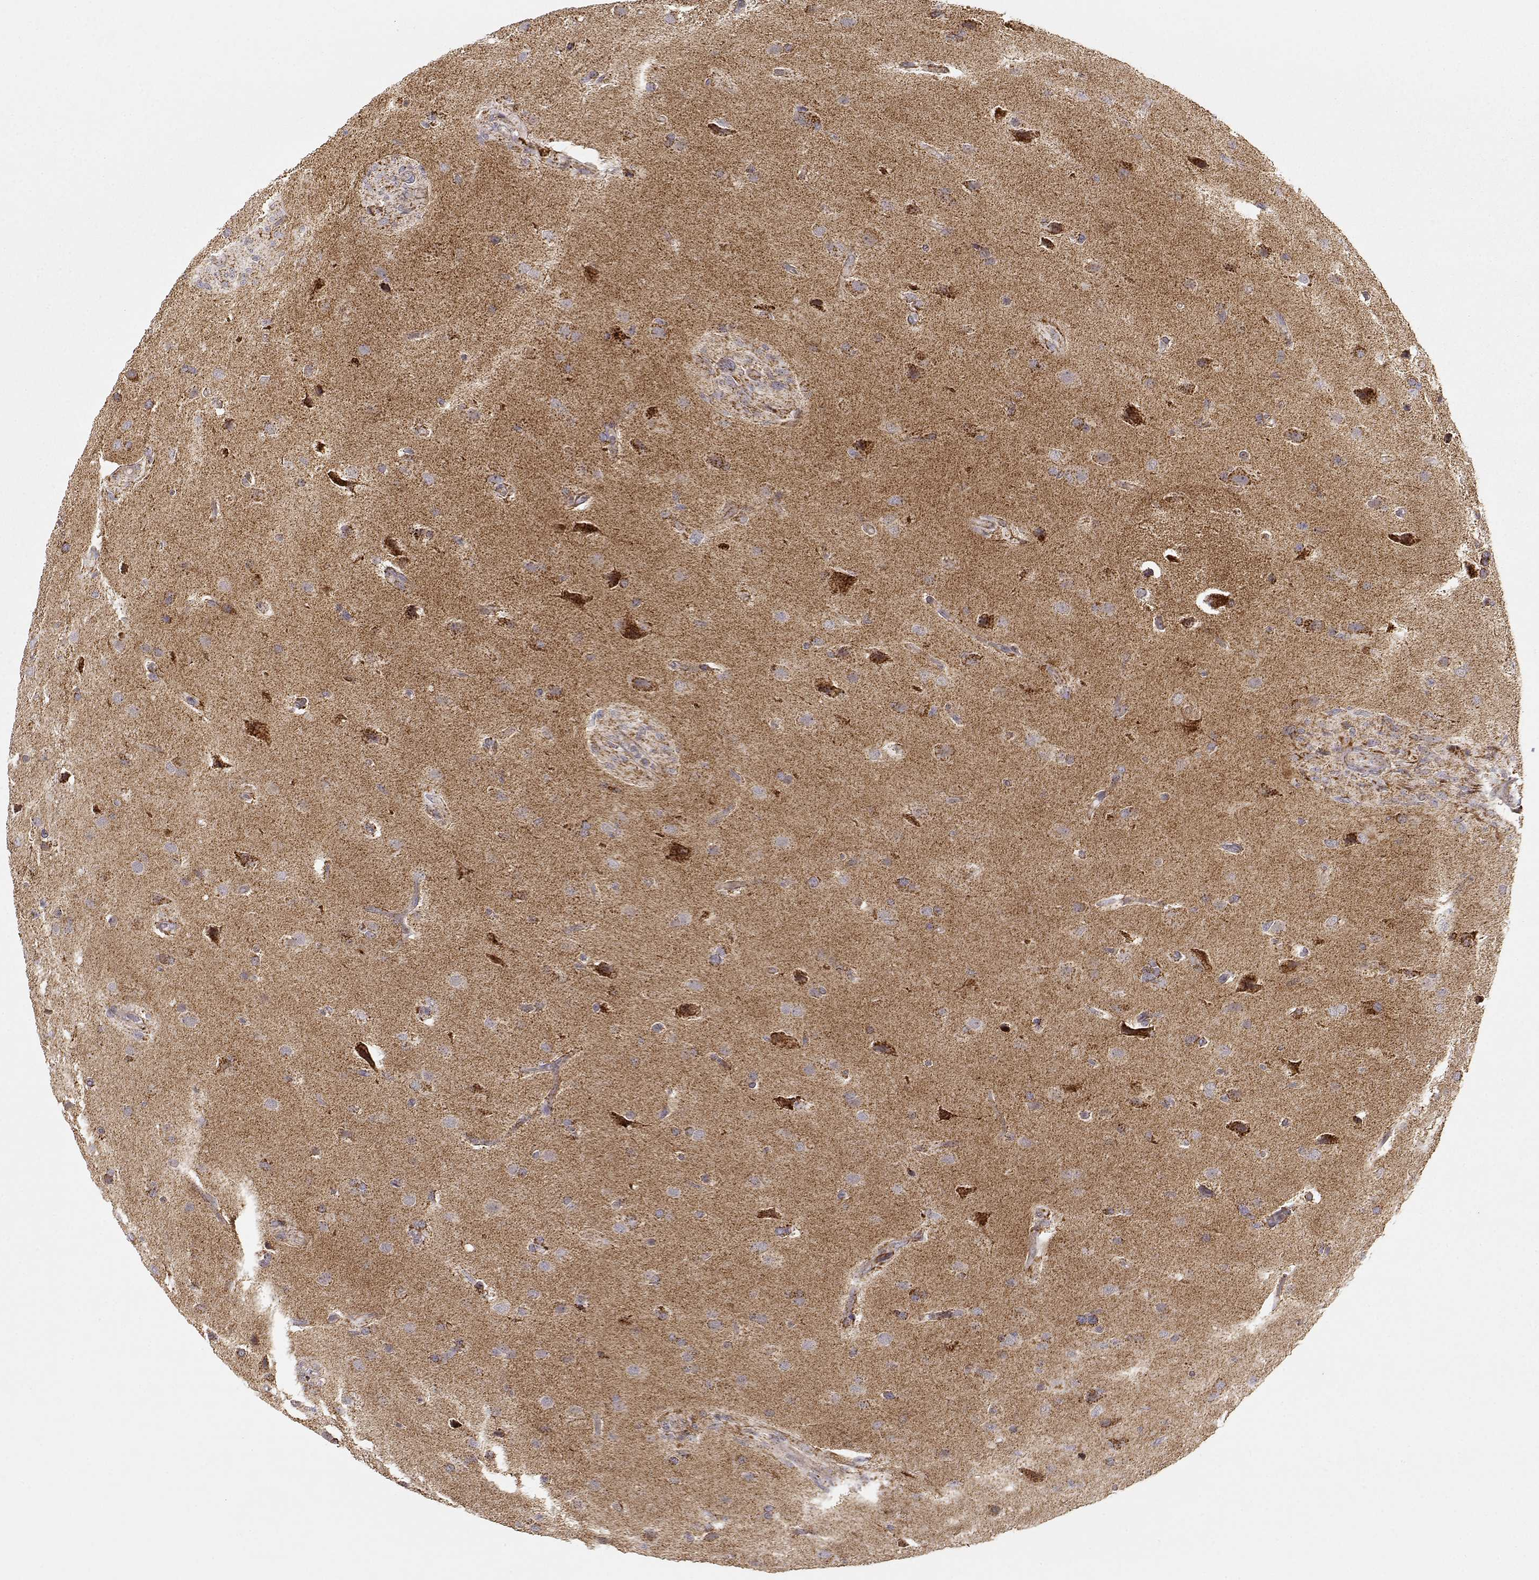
{"staining": {"intensity": "weak", "quantity": ">75%", "location": "cytoplasmic/membranous"}, "tissue": "glioma", "cell_type": "Tumor cells", "image_type": "cancer", "snomed": [{"axis": "morphology", "description": "Glioma, malignant, High grade"}, {"axis": "topography", "description": "Brain"}], "caption": "This micrograph reveals IHC staining of malignant high-grade glioma, with low weak cytoplasmic/membranous expression in about >75% of tumor cells.", "gene": "EXOG", "patient": {"sex": "male", "age": 68}}